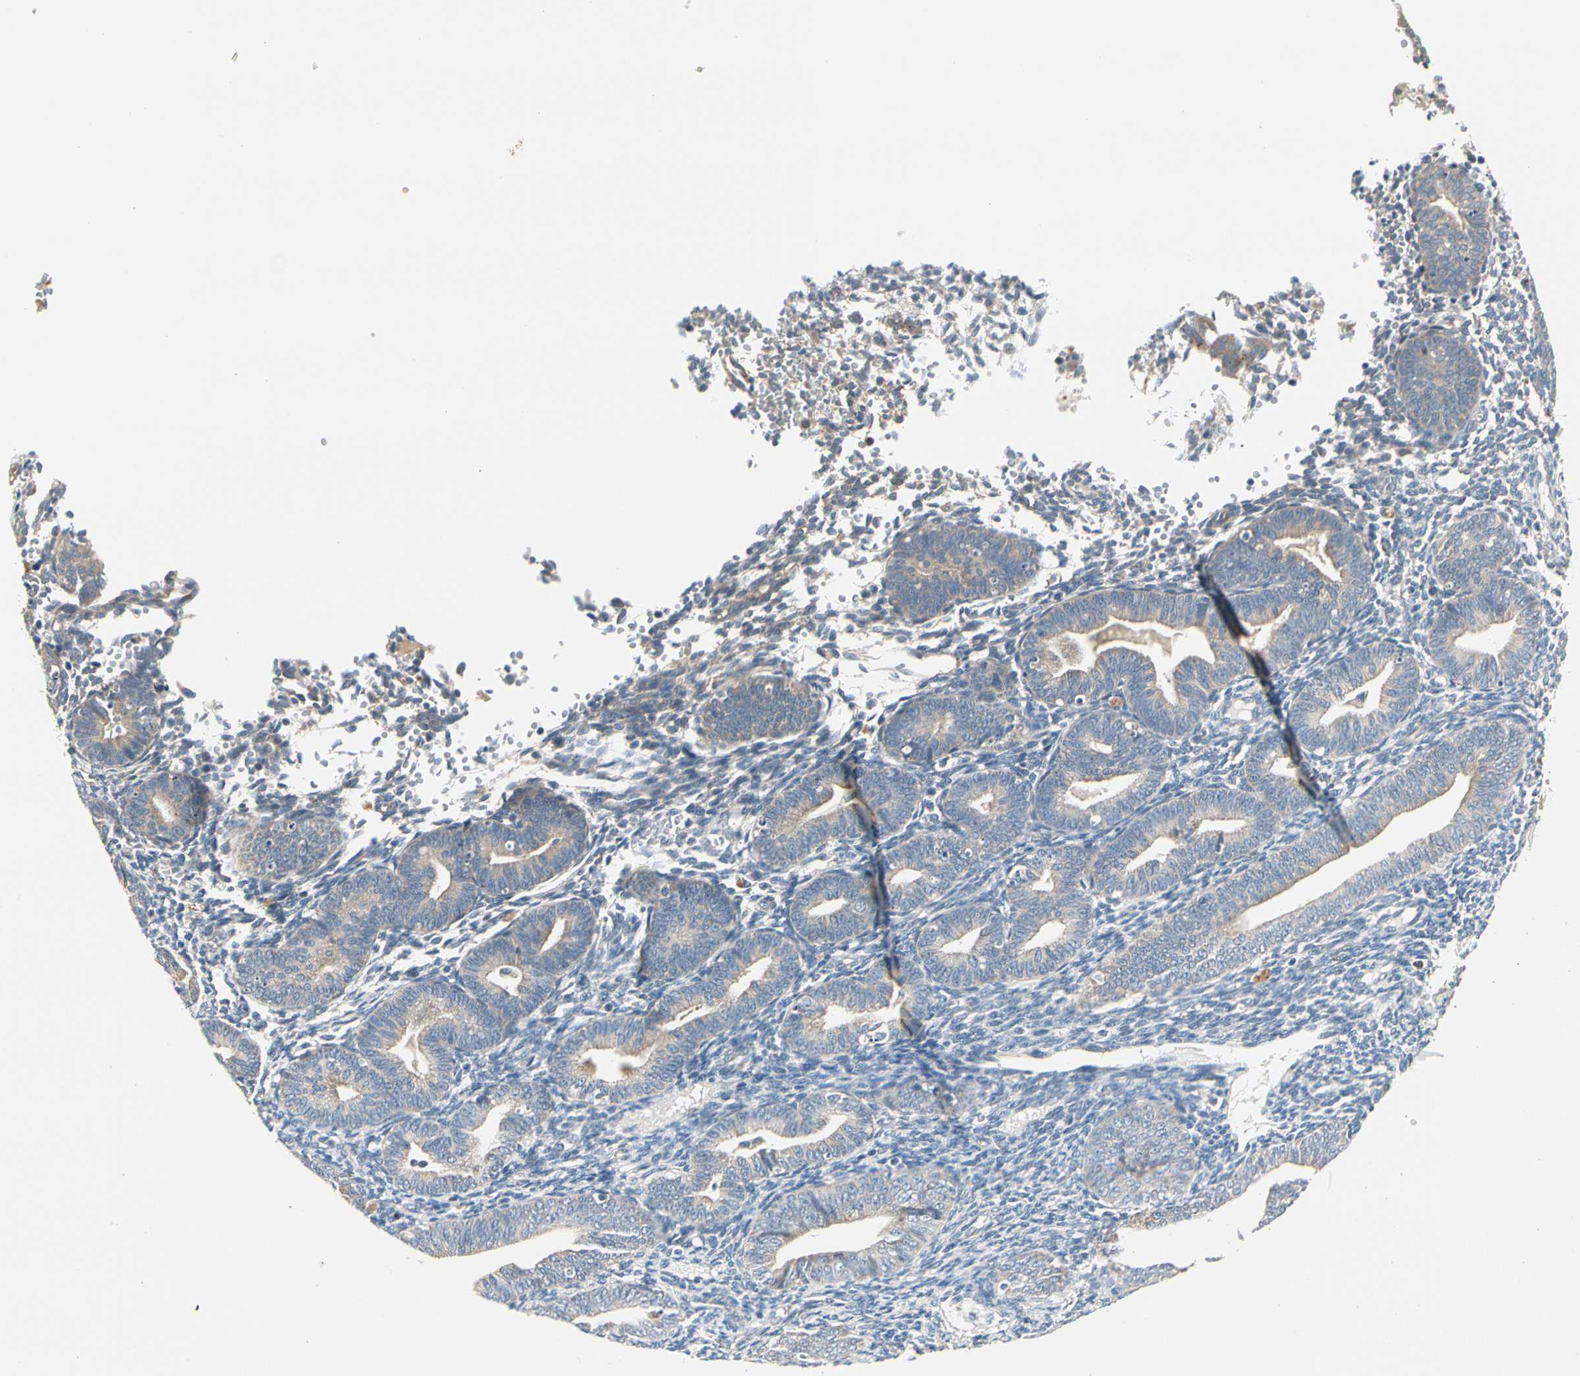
{"staining": {"intensity": "moderate", "quantity": "<25%", "location": "cytoplasmic/membranous"}, "tissue": "endometrium", "cell_type": "Cells in endometrial stroma", "image_type": "normal", "snomed": [{"axis": "morphology", "description": "Normal tissue, NOS"}, {"axis": "topography", "description": "Endometrium"}], "caption": "High-magnification brightfield microscopy of normal endometrium stained with DAB (3,3'-diaminobenzidine) (brown) and counterstained with hematoxylin (blue). cells in endometrial stroma exhibit moderate cytoplasmic/membranous expression is seen in approximately<25% of cells.", "gene": "ROCK2", "patient": {"sex": "female", "age": 61}}